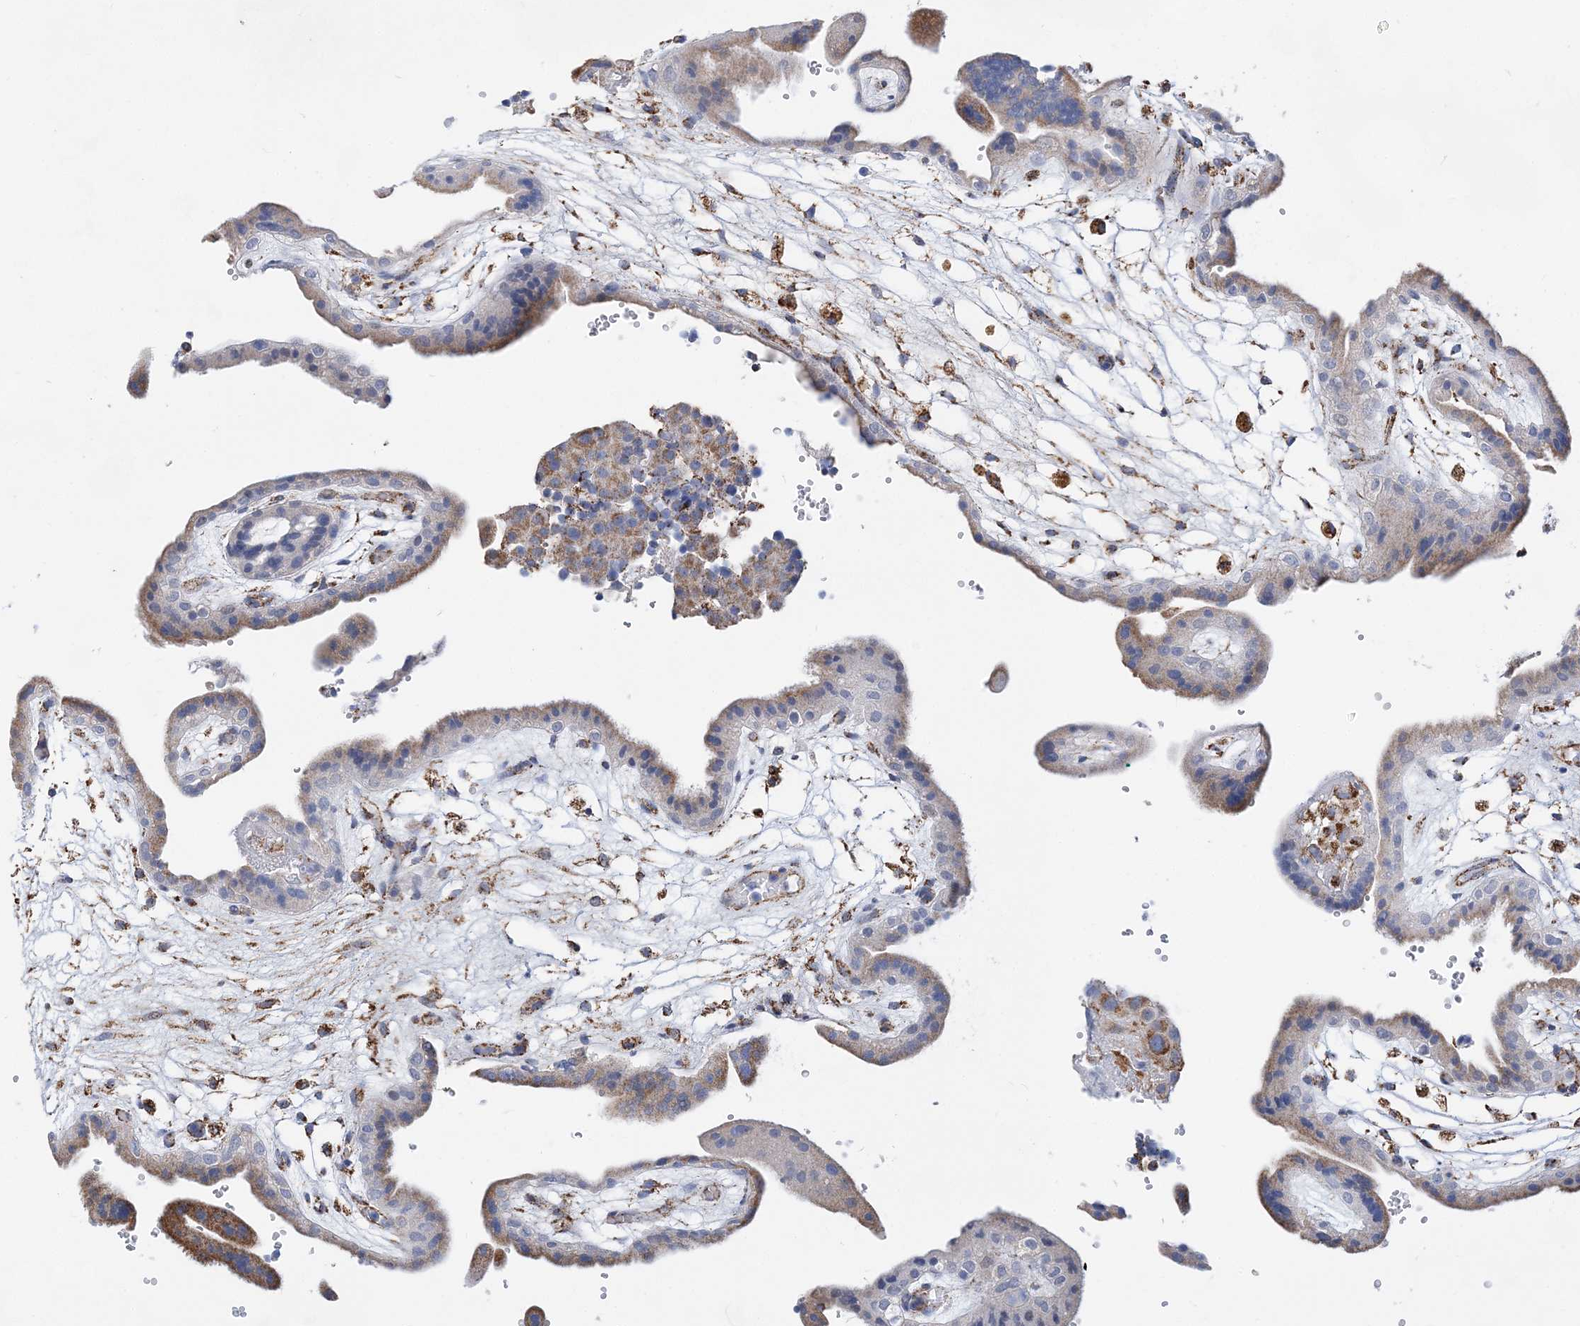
{"staining": {"intensity": "moderate", "quantity": ">75%", "location": "cytoplasmic/membranous"}, "tissue": "placenta", "cell_type": "Decidual cells", "image_type": "normal", "snomed": [{"axis": "morphology", "description": "Normal tissue, NOS"}, {"axis": "topography", "description": "Placenta"}], "caption": "Unremarkable placenta reveals moderate cytoplasmic/membranous staining in about >75% of decidual cells Nuclei are stained in blue..", "gene": "ACOT9", "patient": {"sex": "female", "age": 18}}